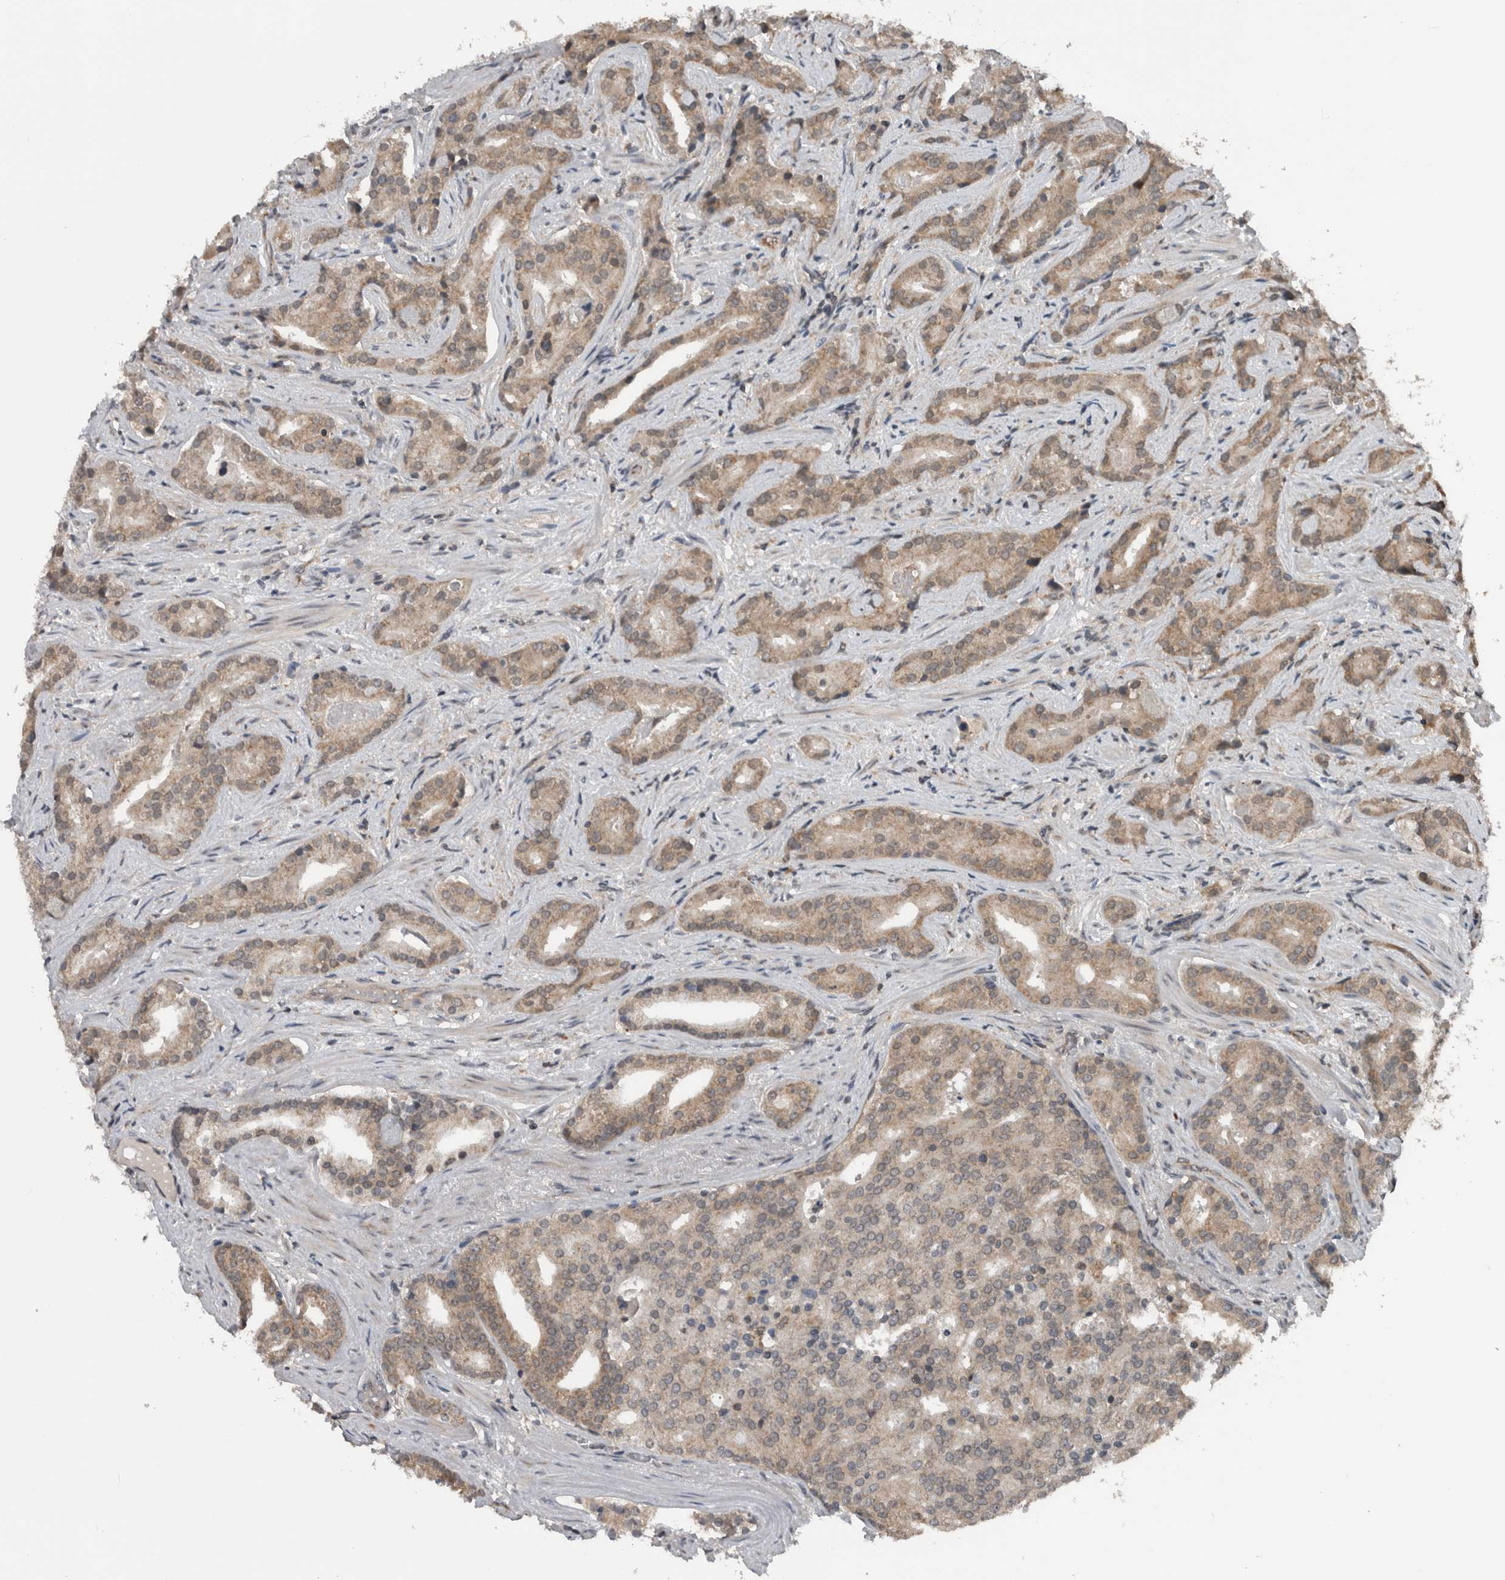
{"staining": {"intensity": "weak", "quantity": ">75%", "location": "cytoplasmic/membranous"}, "tissue": "prostate cancer", "cell_type": "Tumor cells", "image_type": "cancer", "snomed": [{"axis": "morphology", "description": "Adenocarcinoma, Low grade"}, {"axis": "topography", "description": "Prostate"}], "caption": "Immunohistochemical staining of human prostate cancer (low-grade adenocarcinoma) reveals weak cytoplasmic/membranous protein positivity in approximately >75% of tumor cells.", "gene": "ENY2", "patient": {"sex": "male", "age": 67}}